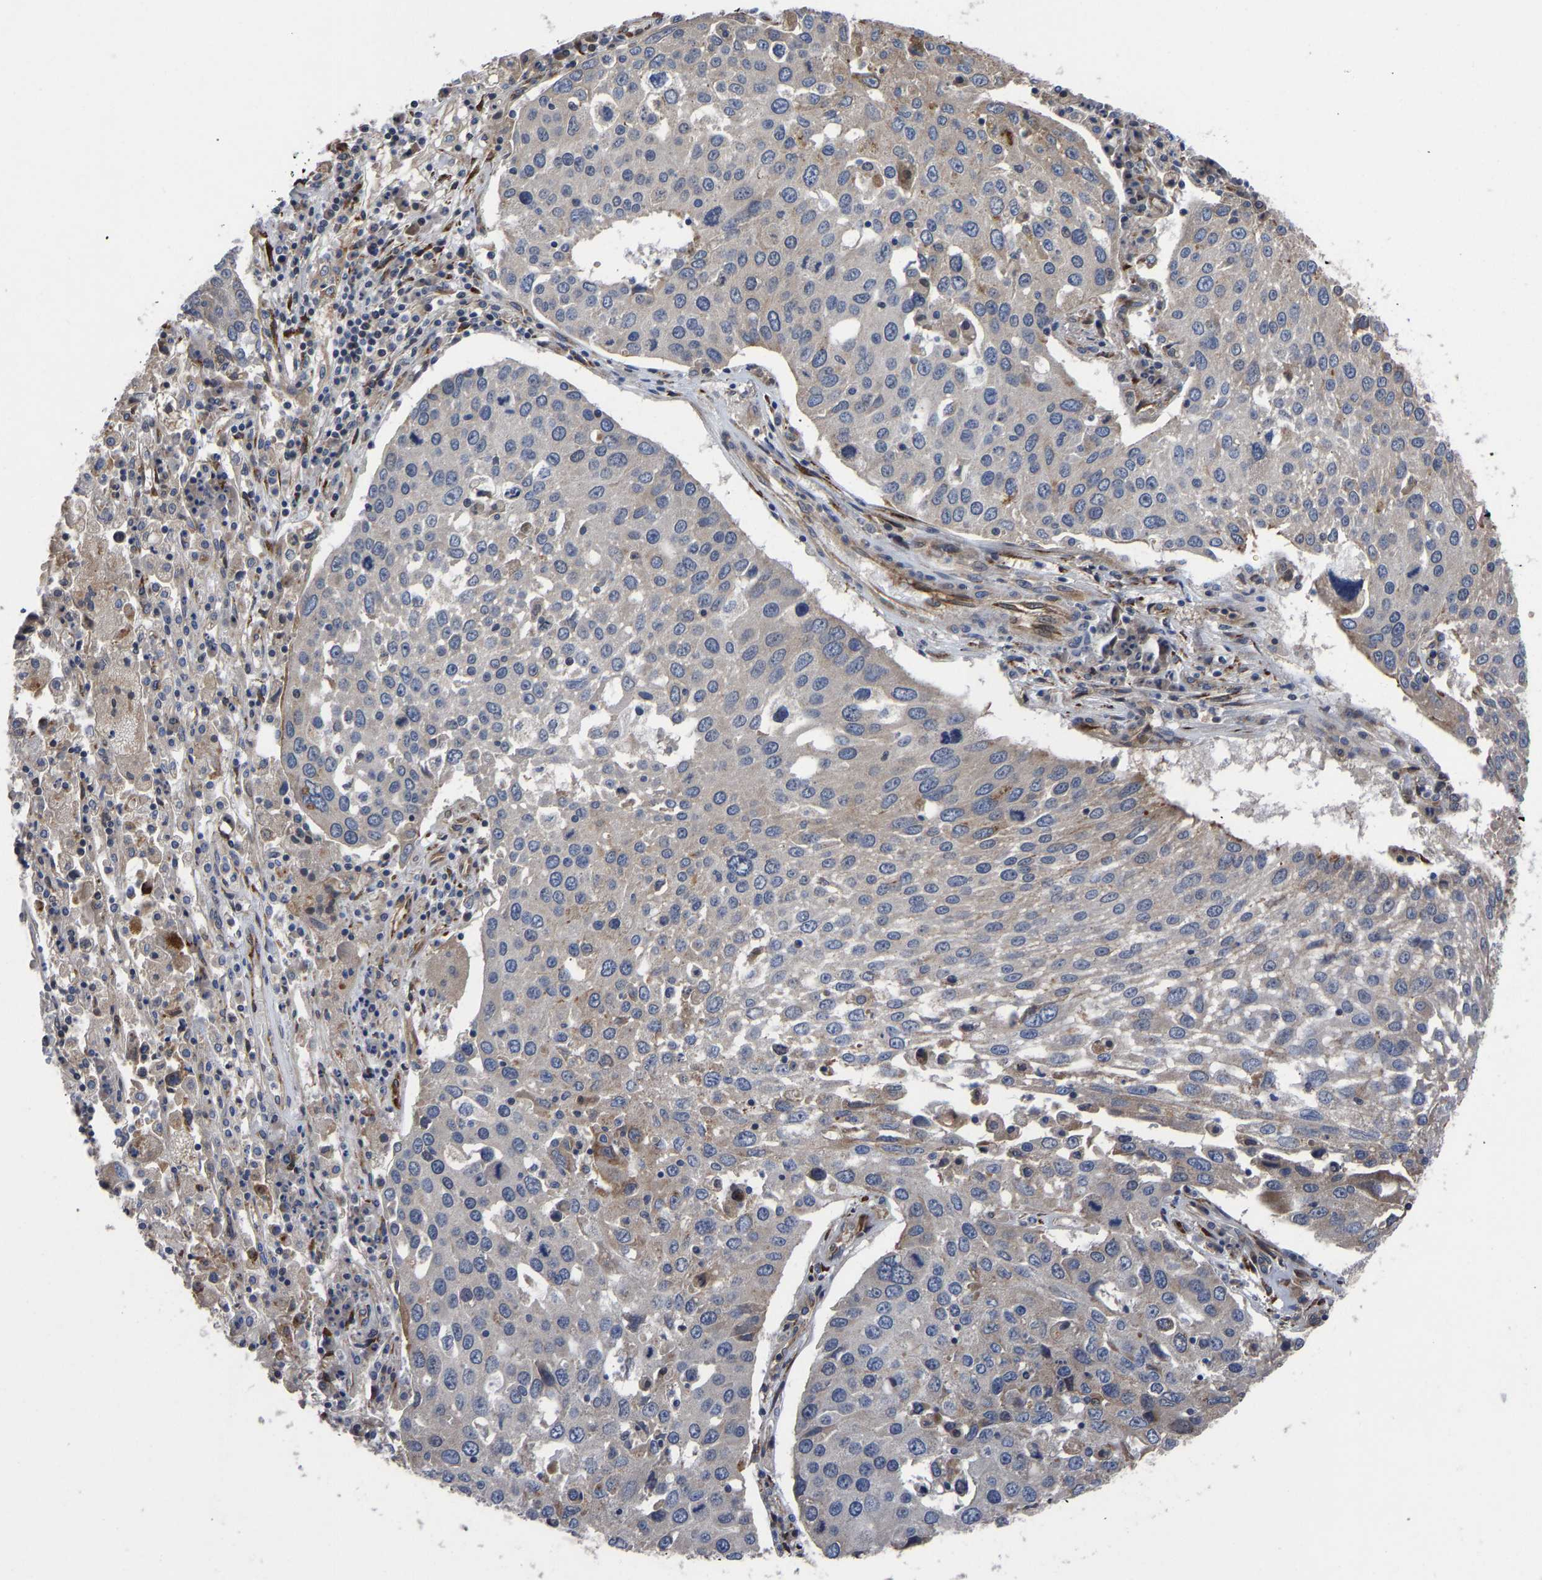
{"staining": {"intensity": "negative", "quantity": "none", "location": "none"}, "tissue": "lung cancer", "cell_type": "Tumor cells", "image_type": "cancer", "snomed": [{"axis": "morphology", "description": "Squamous cell carcinoma, NOS"}, {"axis": "topography", "description": "Lung"}], "caption": "There is no significant expression in tumor cells of lung squamous cell carcinoma. (DAB IHC visualized using brightfield microscopy, high magnification).", "gene": "FRRS1", "patient": {"sex": "male", "age": 65}}